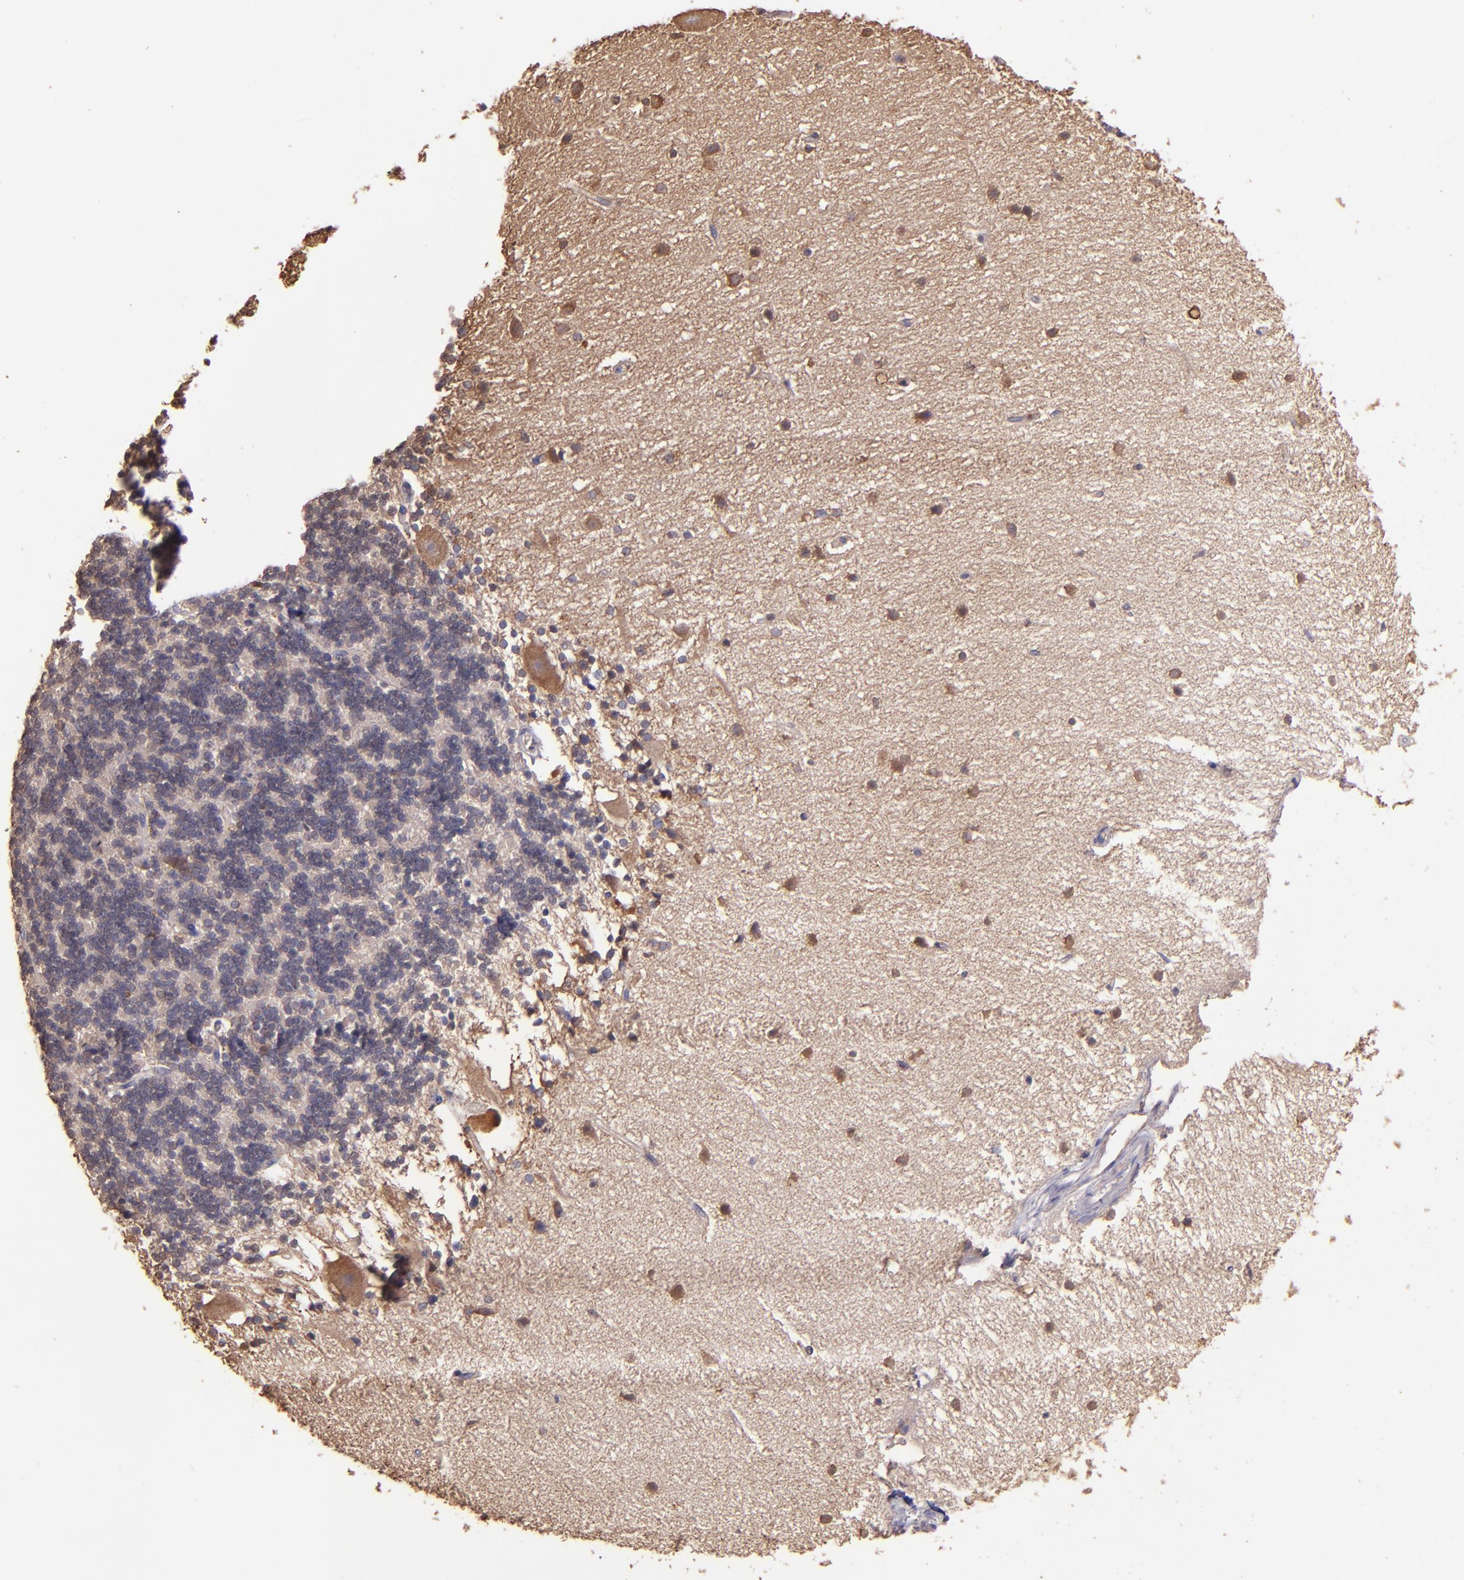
{"staining": {"intensity": "weak", "quantity": "25%-75%", "location": "nuclear"}, "tissue": "cerebellum", "cell_type": "Cells in granular layer", "image_type": "normal", "snomed": [{"axis": "morphology", "description": "Normal tissue, NOS"}, {"axis": "topography", "description": "Cerebellum"}], "caption": "This image exhibits immunohistochemistry (IHC) staining of unremarkable cerebellum, with low weak nuclear expression in approximately 25%-75% of cells in granular layer.", "gene": "WASH6P", "patient": {"sex": "female", "age": 54}}